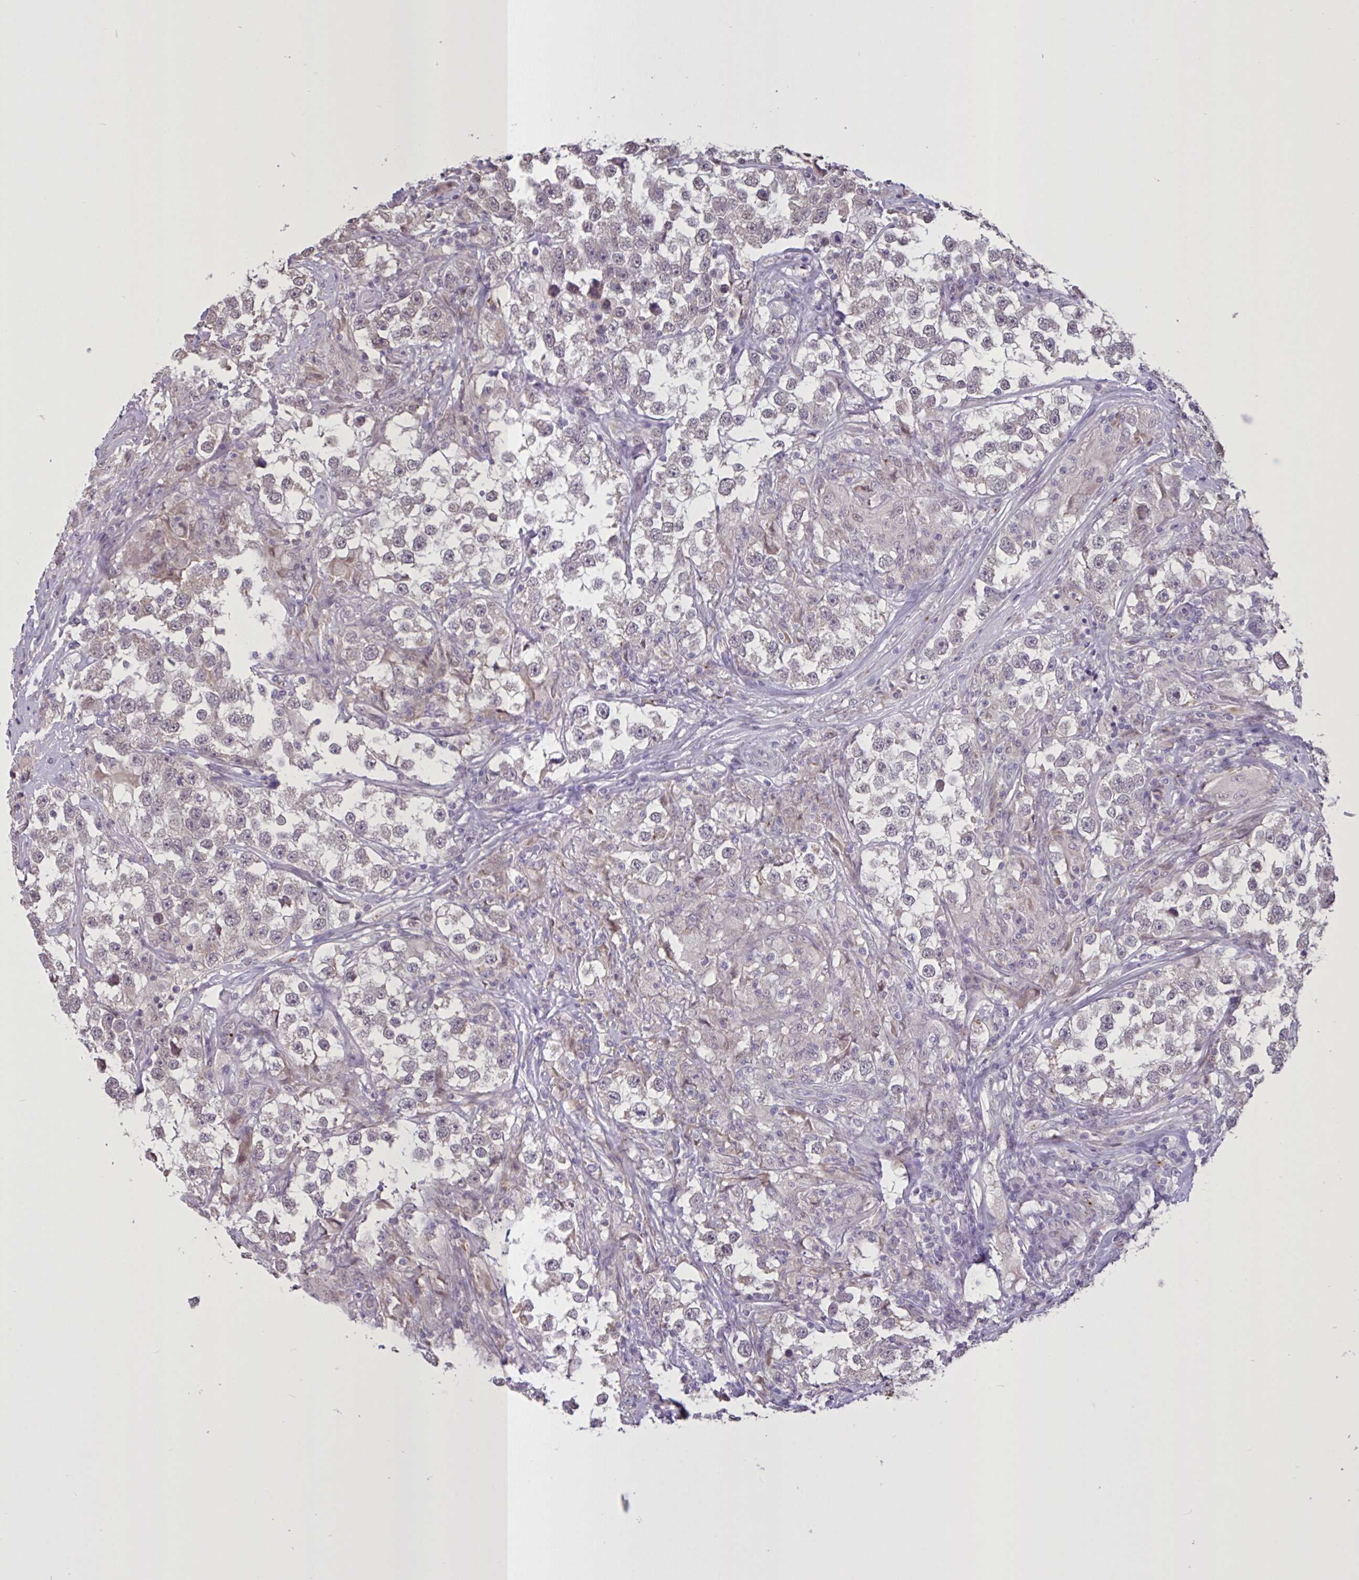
{"staining": {"intensity": "weak", "quantity": "<25%", "location": "nuclear"}, "tissue": "testis cancer", "cell_type": "Tumor cells", "image_type": "cancer", "snomed": [{"axis": "morphology", "description": "Seminoma, NOS"}, {"axis": "topography", "description": "Testis"}], "caption": "A photomicrograph of seminoma (testis) stained for a protein shows no brown staining in tumor cells. Brightfield microscopy of immunohistochemistry (IHC) stained with DAB (3,3'-diaminobenzidine) (brown) and hematoxylin (blue), captured at high magnification.", "gene": "MRGPRX2", "patient": {"sex": "male", "age": 46}}